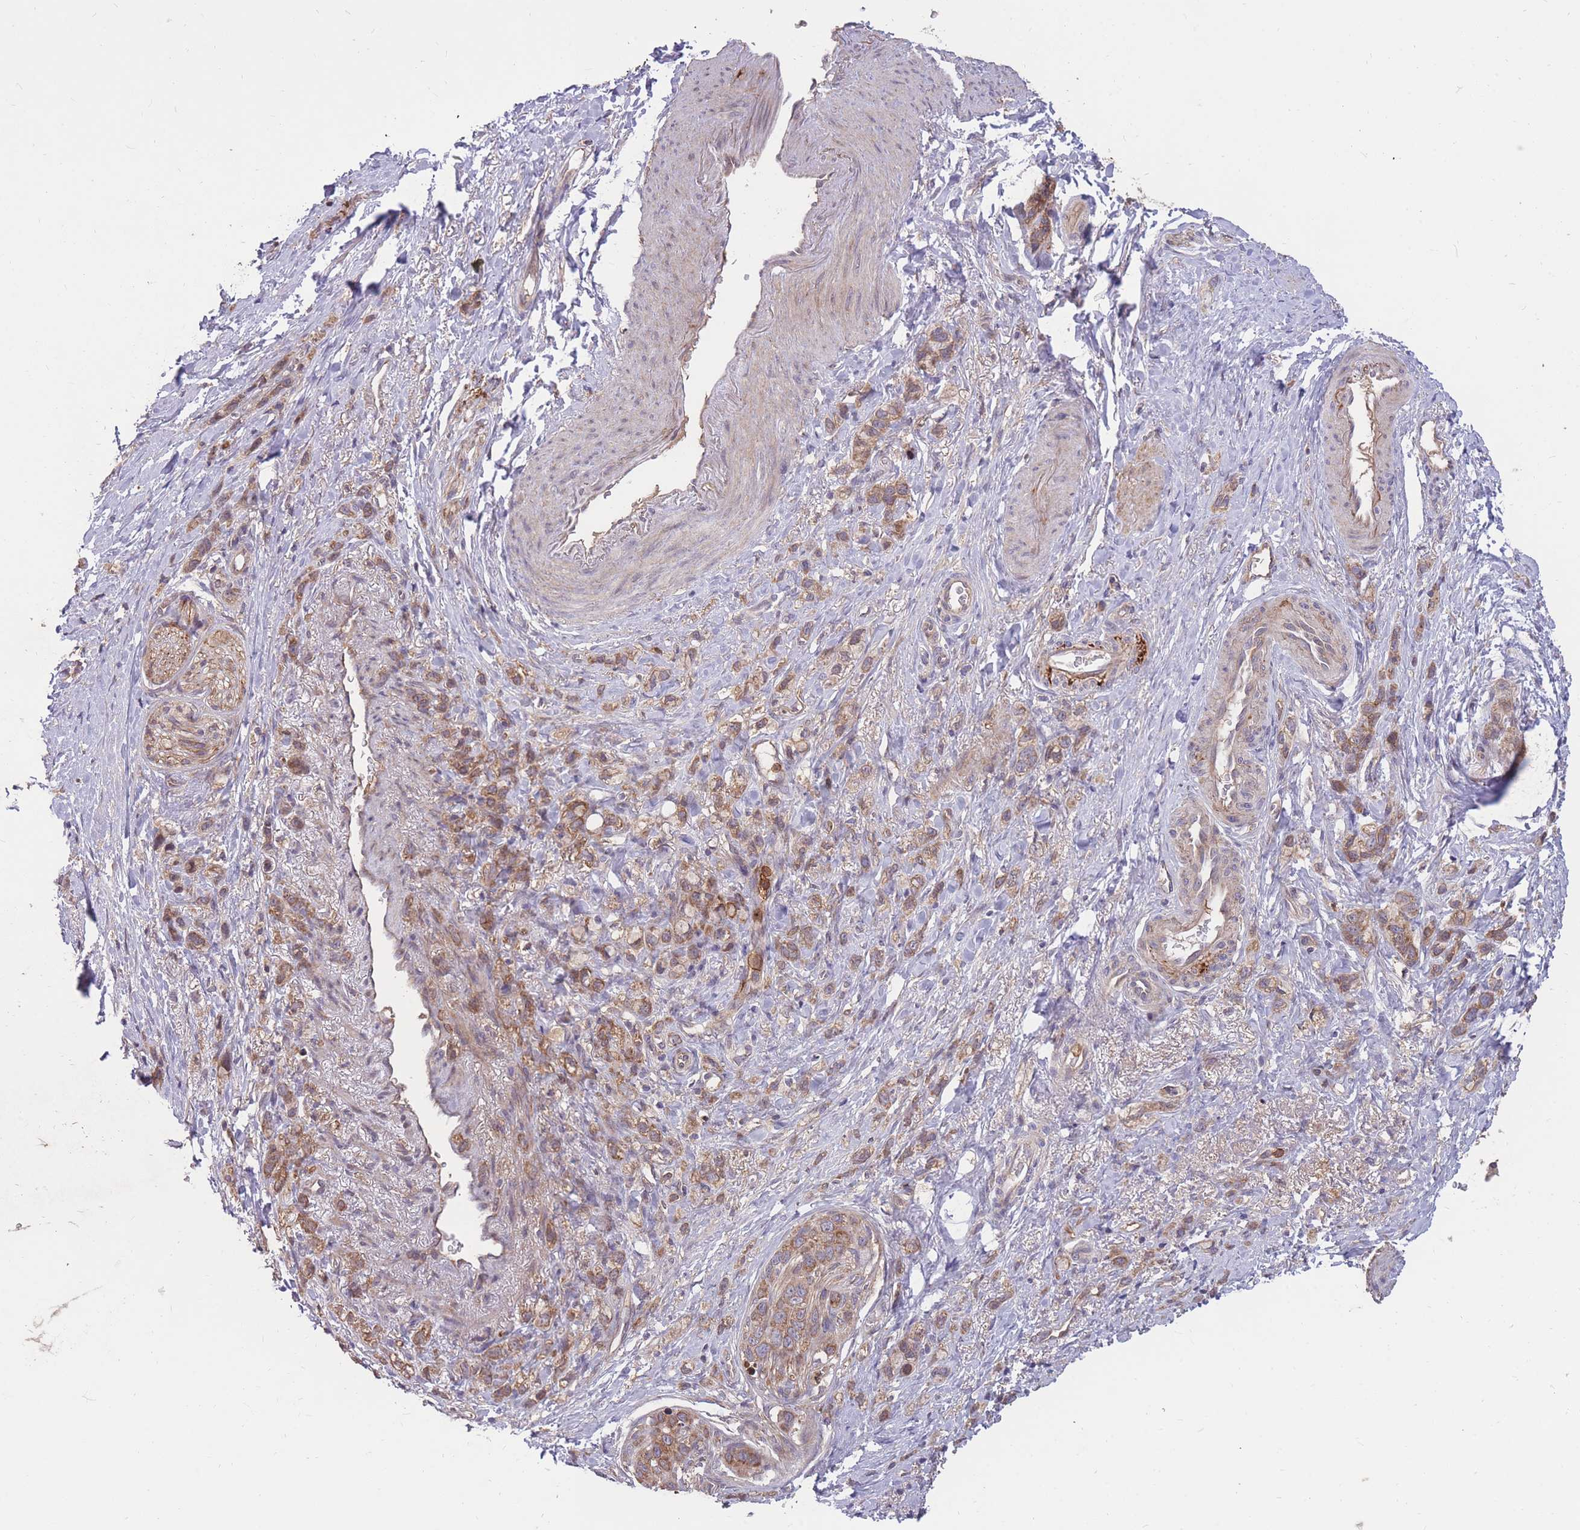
{"staining": {"intensity": "moderate", "quantity": ">75%", "location": "cytoplasmic/membranous"}, "tissue": "stomach cancer", "cell_type": "Tumor cells", "image_type": "cancer", "snomed": [{"axis": "morphology", "description": "Adenocarcinoma, NOS"}, {"axis": "topography", "description": "Stomach"}], "caption": "High-magnification brightfield microscopy of stomach cancer stained with DAB (brown) and counterstained with hematoxylin (blue). tumor cells exhibit moderate cytoplasmic/membranous expression is identified in about>75% of cells.", "gene": "IGF2BP2", "patient": {"sex": "female", "age": 65}}